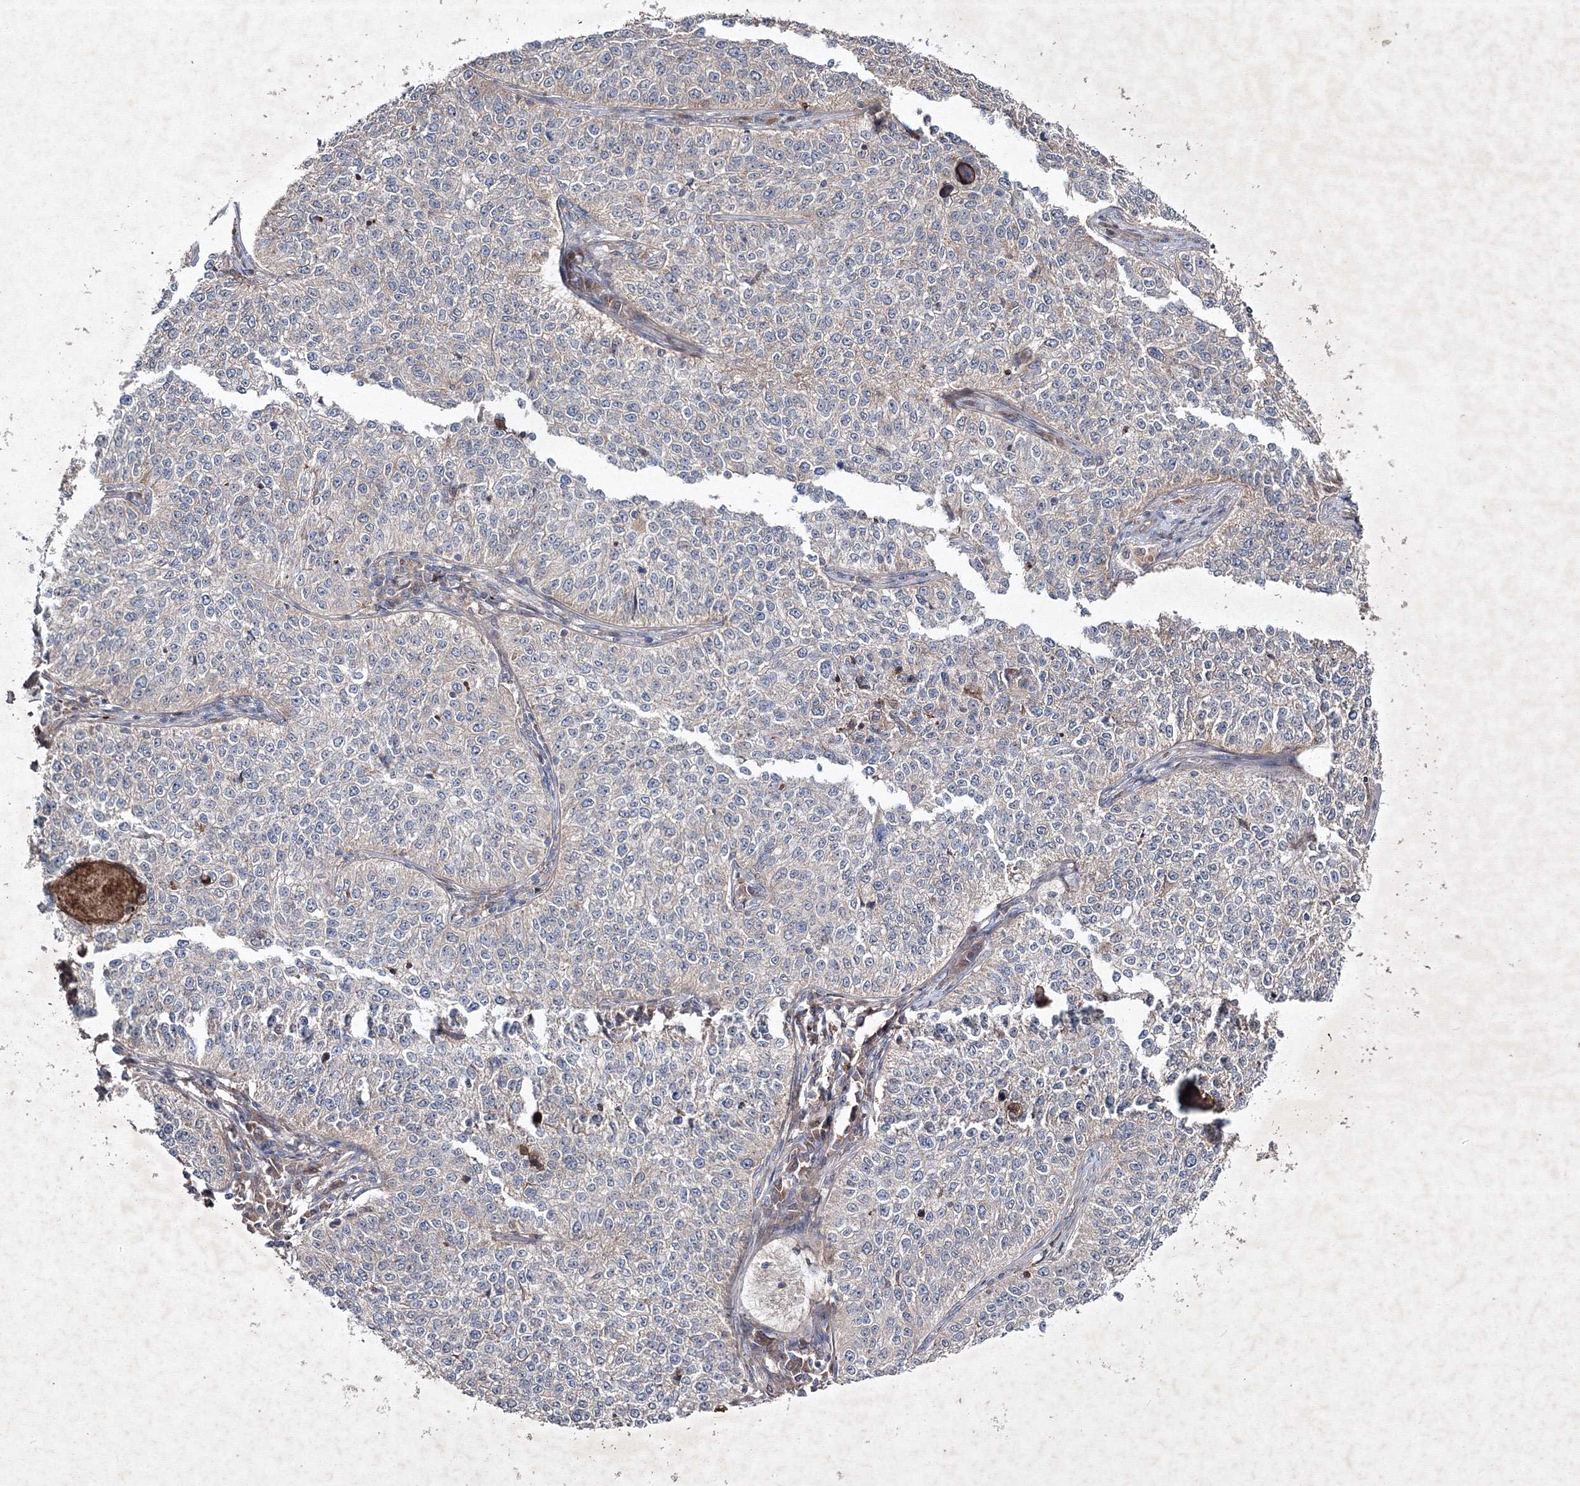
{"staining": {"intensity": "moderate", "quantity": "25%-75%", "location": "cytoplasmic/membranous"}, "tissue": "cervical cancer", "cell_type": "Tumor cells", "image_type": "cancer", "snomed": [{"axis": "morphology", "description": "Squamous cell carcinoma, NOS"}, {"axis": "topography", "description": "Cervix"}], "caption": "The image demonstrates staining of cervical cancer (squamous cell carcinoma), revealing moderate cytoplasmic/membranous protein expression (brown color) within tumor cells.", "gene": "GFM1", "patient": {"sex": "female", "age": 35}}